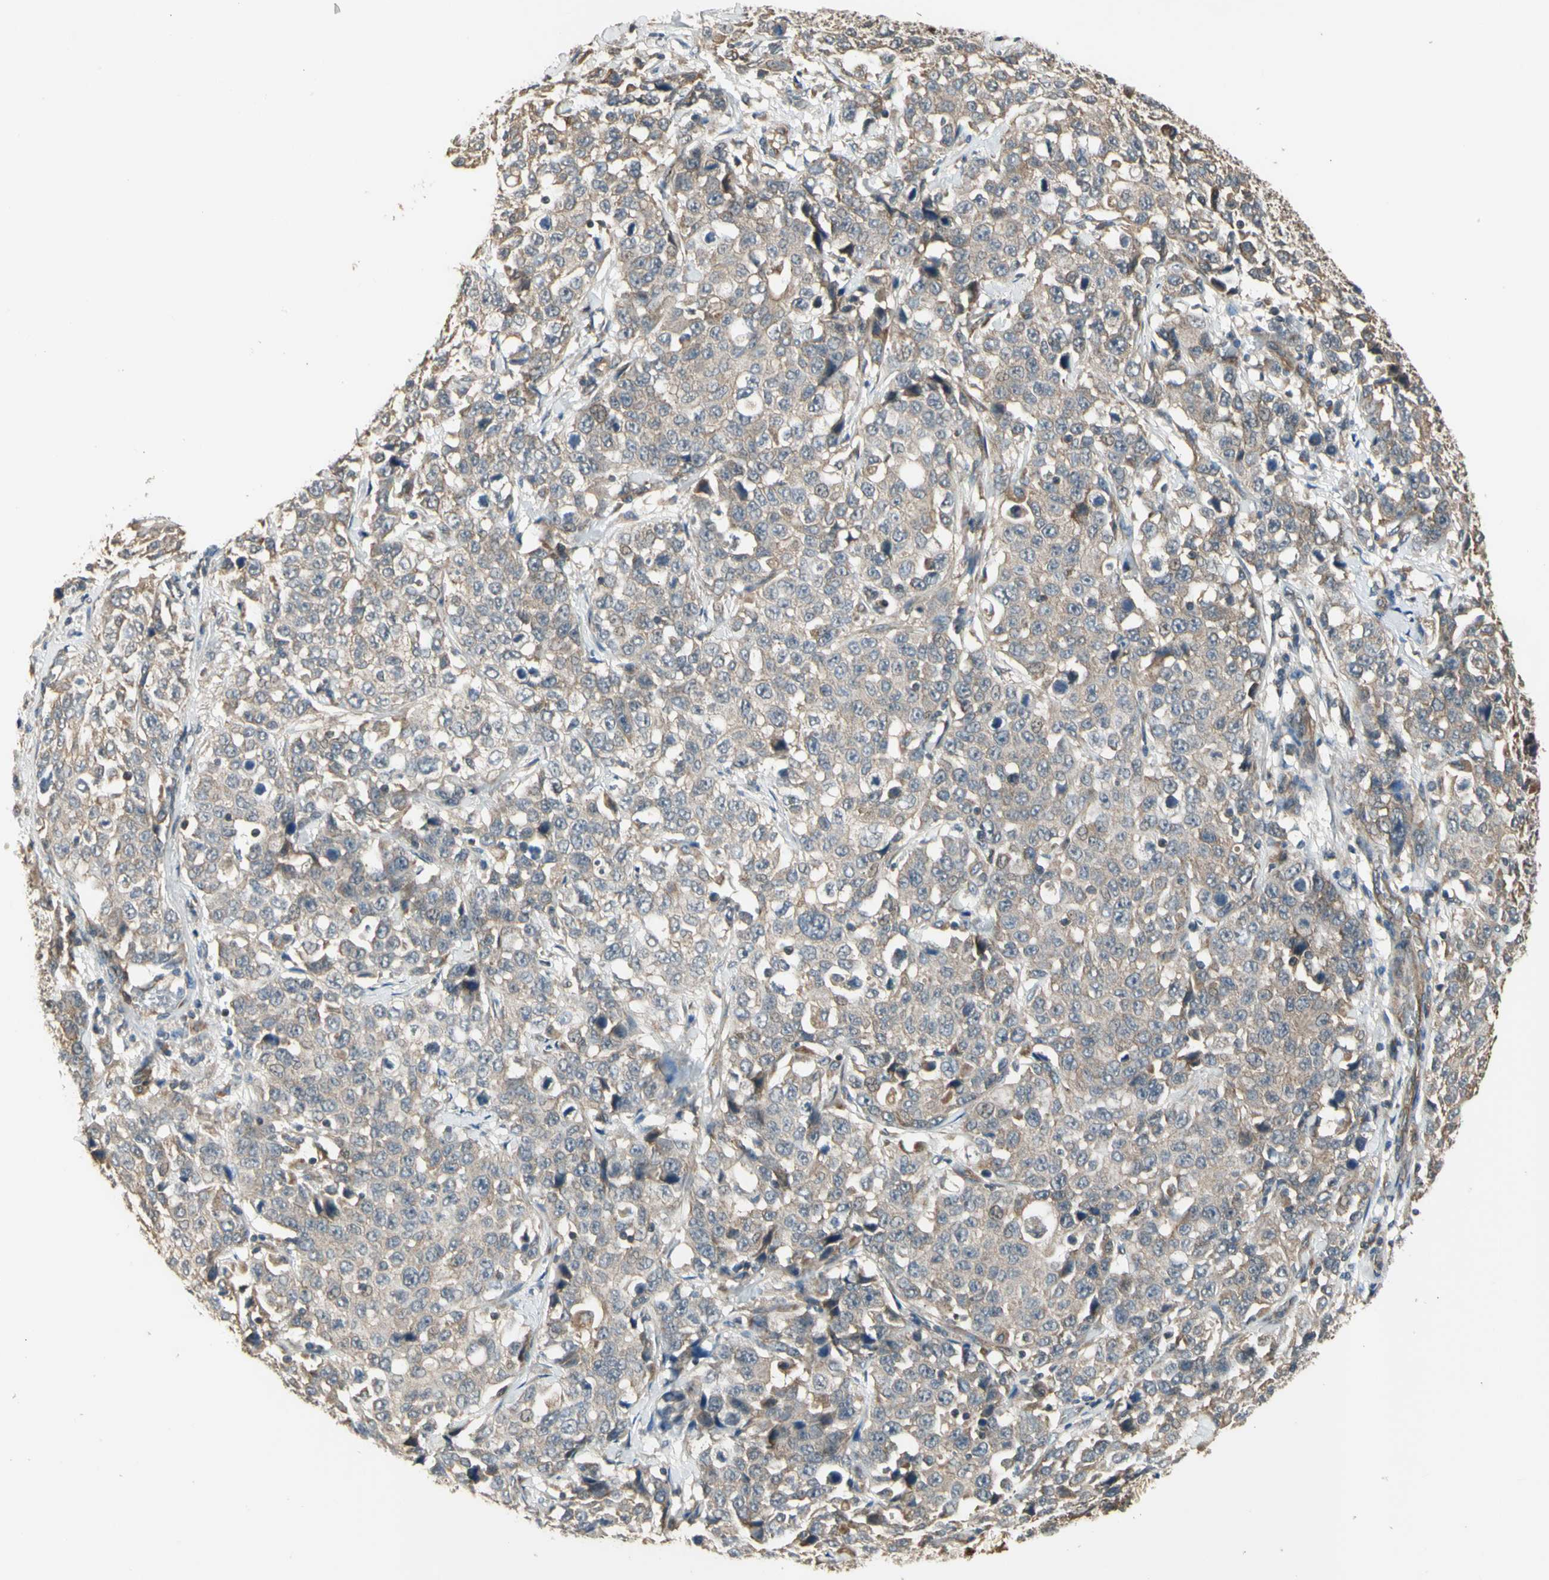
{"staining": {"intensity": "weak", "quantity": "25%-75%", "location": "cytoplasmic/membranous"}, "tissue": "stomach cancer", "cell_type": "Tumor cells", "image_type": "cancer", "snomed": [{"axis": "morphology", "description": "Normal tissue, NOS"}, {"axis": "morphology", "description": "Adenocarcinoma, NOS"}, {"axis": "topography", "description": "Stomach"}], "caption": "The micrograph reveals staining of stomach cancer, revealing weak cytoplasmic/membranous protein positivity (brown color) within tumor cells.", "gene": "EFNB2", "patient": {"sex": "male", "age": 48}}